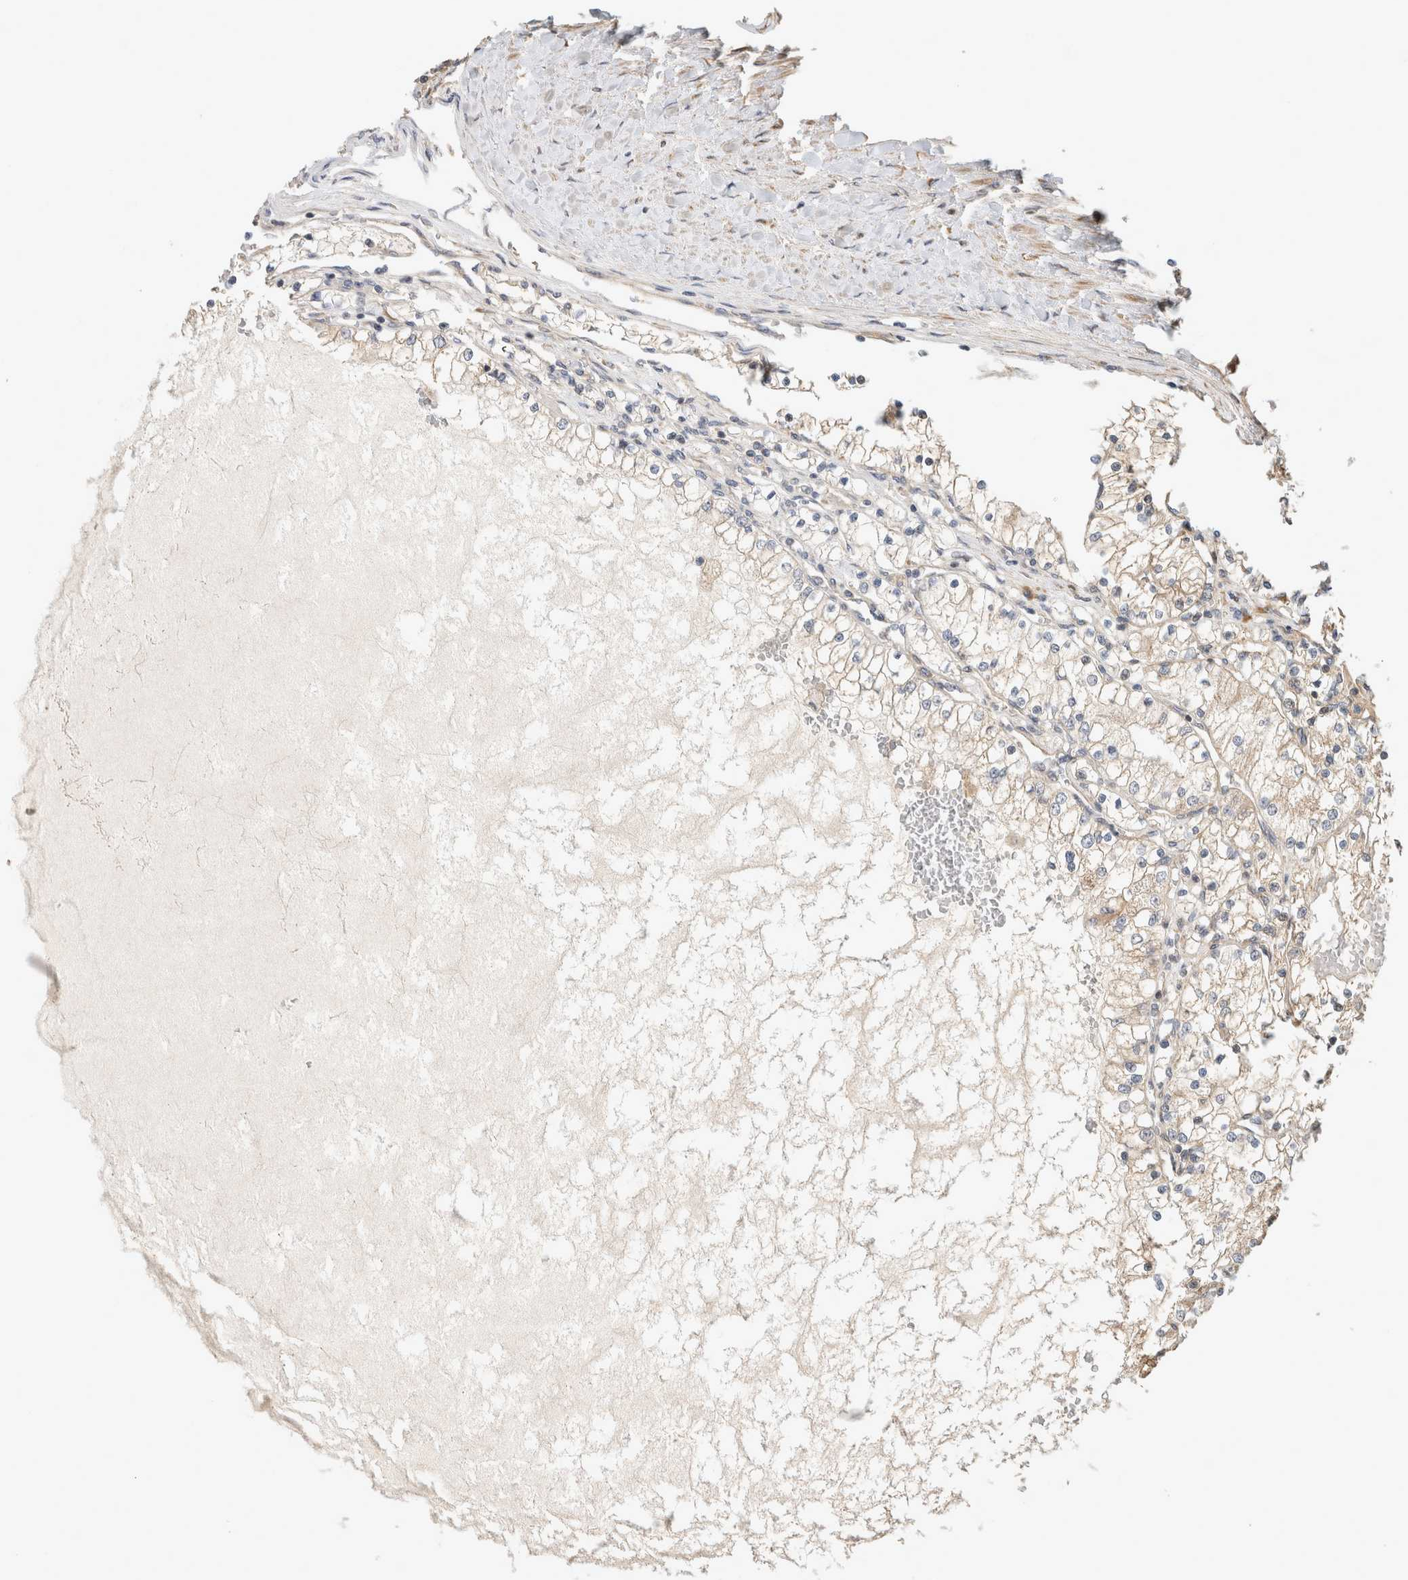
{"staining": {"intensity": "weak", "quantity": ">75%", "location": "cytoplasmic/membranous"}, "tissue": "renal cancer", "cell_type": "Tumor cells", "image_type": "cancer", "snomed": [{"axis": "morphology", "description": "Adenocarcinoma, NOS"}, {"axis": "topography", "description": "Kidney"}], "caption": "The micrograph shows staining of renal adenocarcinoma, revealing weak cytoplasmic/membranous protein staining (brown color) within tumor cells.", "gene": "PCDHB15", "patient": {"sex": "male", "age": 68}}